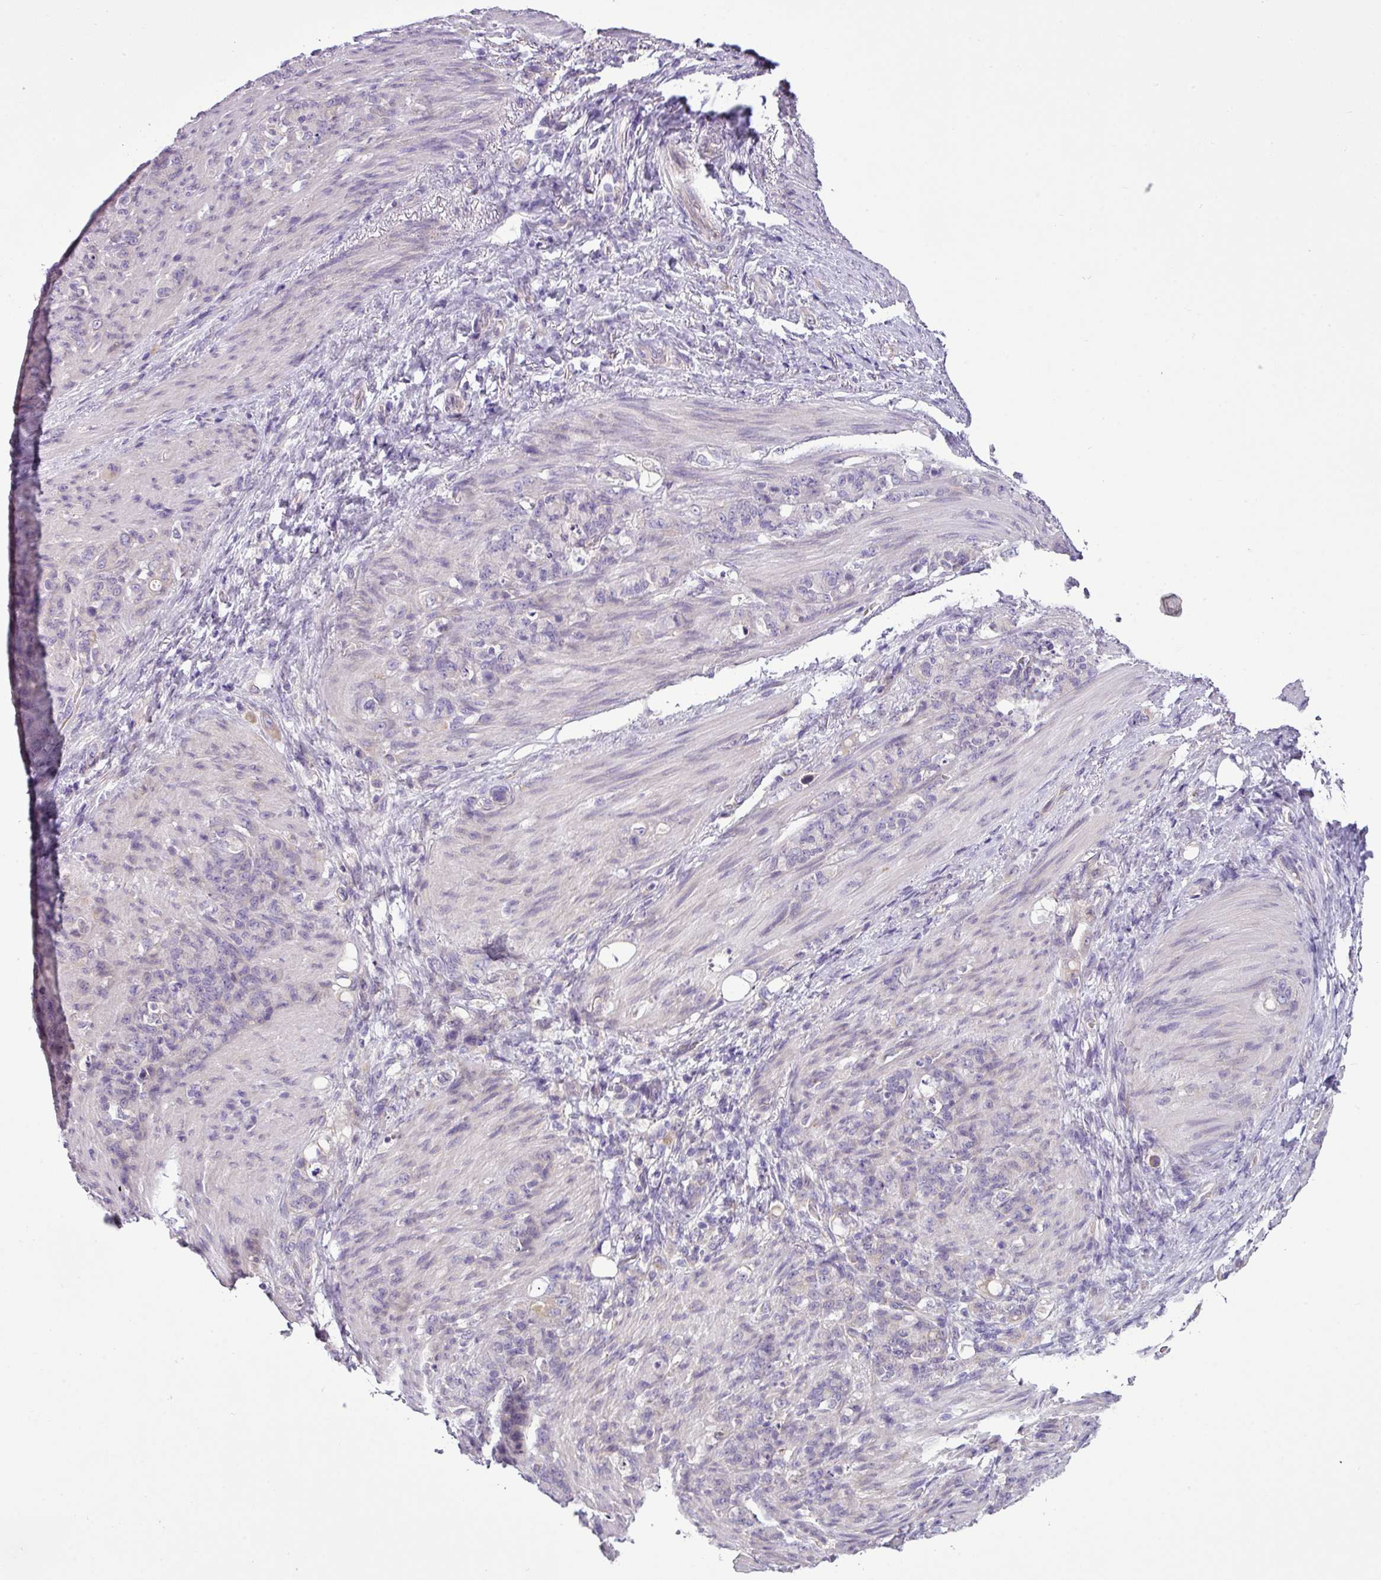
{"staining": {"intensity": "negative", "quantity": "none", "location": "none"}, "tissue": "stomach cancer", "cell_type": "Tumor cells", "image_type": "cancer", "snomed": [{"axis": "morphology", "description": "Adenocarcinoma, NOS"}, {"axis": "topography", "description": "Stomach"}], "caption": "Tumor cells are negative for protein expression in human adenocarcinoma (stomach).", "gene": "TOR1AIP2", "patient": {"sex": "female", "age": 79}}